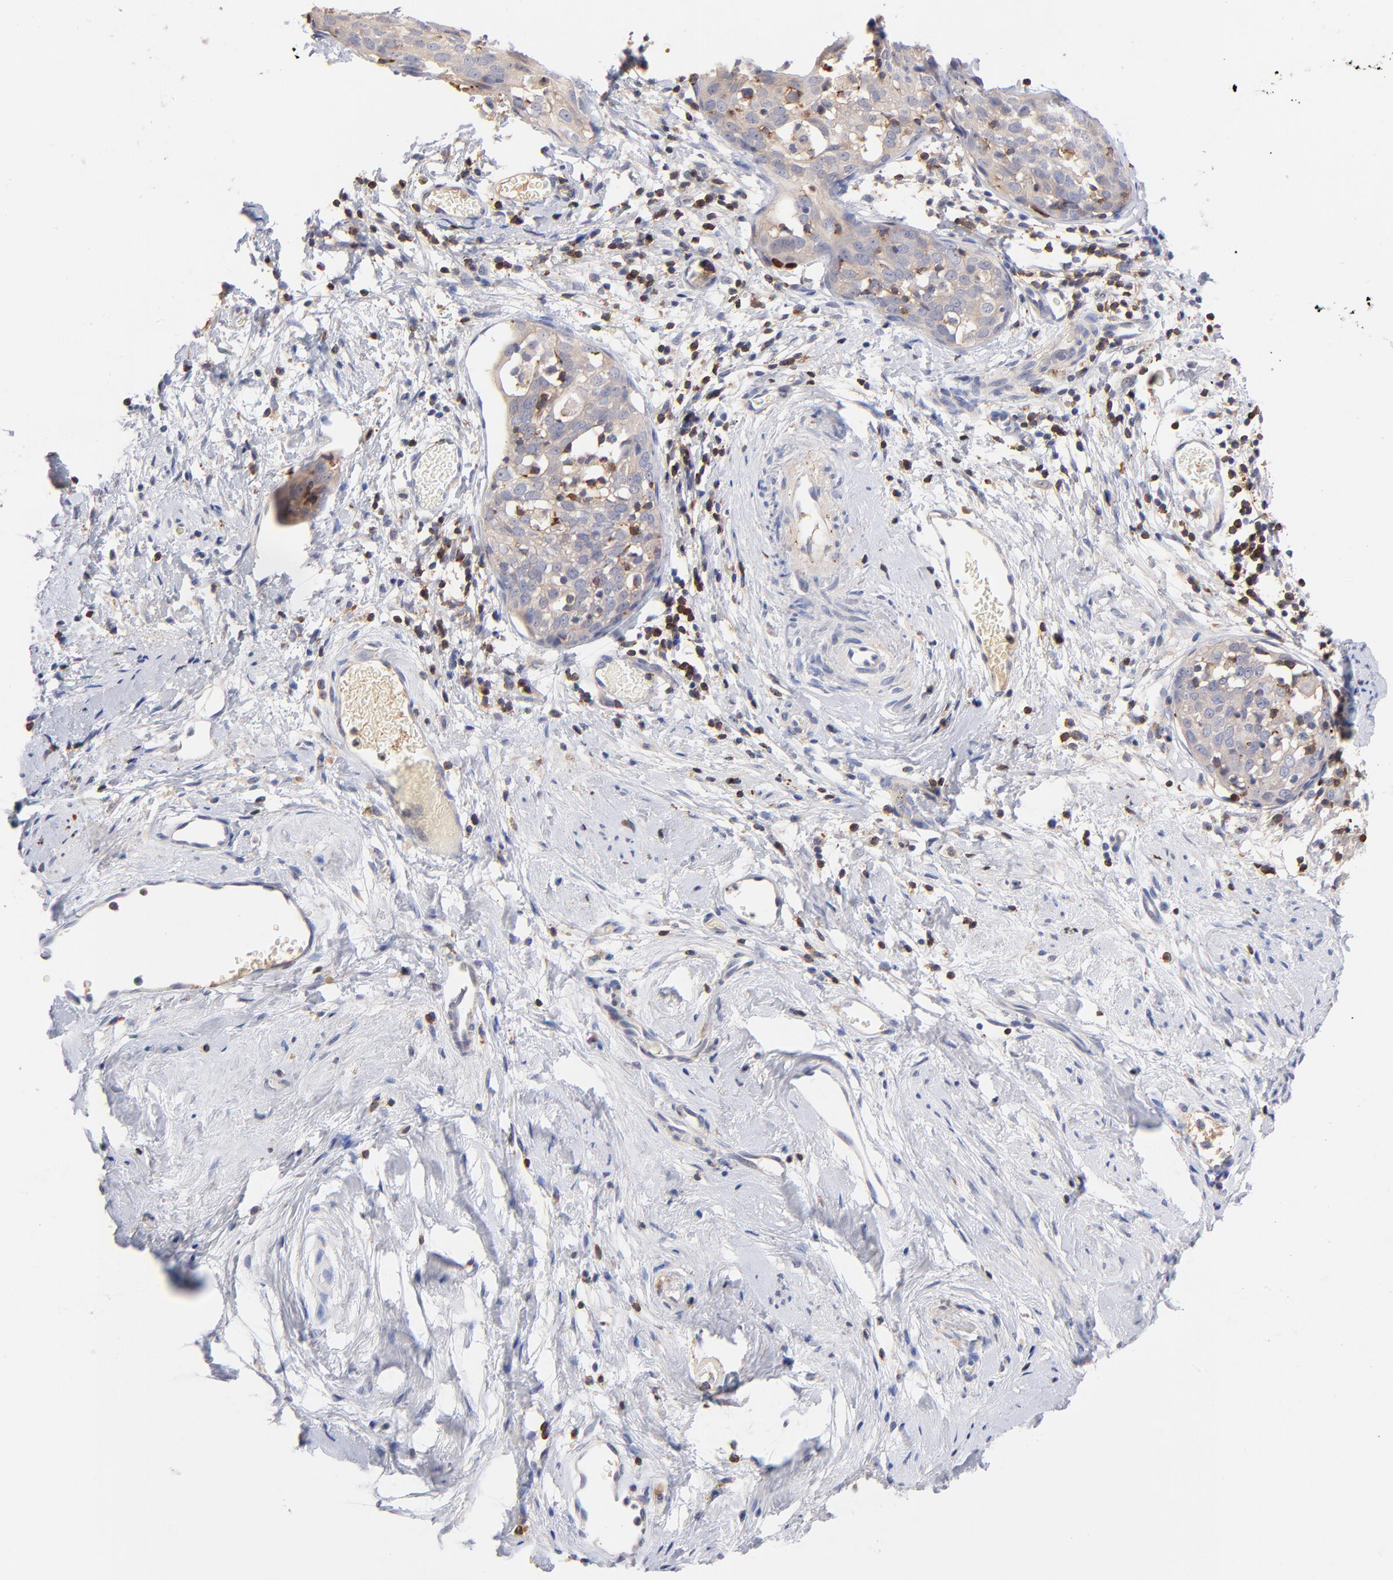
{"staining": {"intensity": "weak", "quantity": ">75%", "location": "cytoplasmic/membranous"}, "tissue": "cervical cancer", "cell_type": "Tumor cells", "image_type": "cancer", "snomed": [{"axis": "morphology", "description": "Normal tissue, NOS"}, {"axis": "morphology", "description": "Squamous cell carcinoma, NOS"}, {"axis": "topography", "description": "Cervix"}], "caption": "Immunohistochemical staining of human squamous cell carcinoma (cervical) demonstrates low levels of weak cytoplasmic/membranous protein positivity in about >75% of tumor cells. (DAB (3,3'-diaminobenzidine) IHC with brightfield microscopy, high magnification).", "gene": "KREMEN2", "patient": {"sex": "female", "age": 67}}